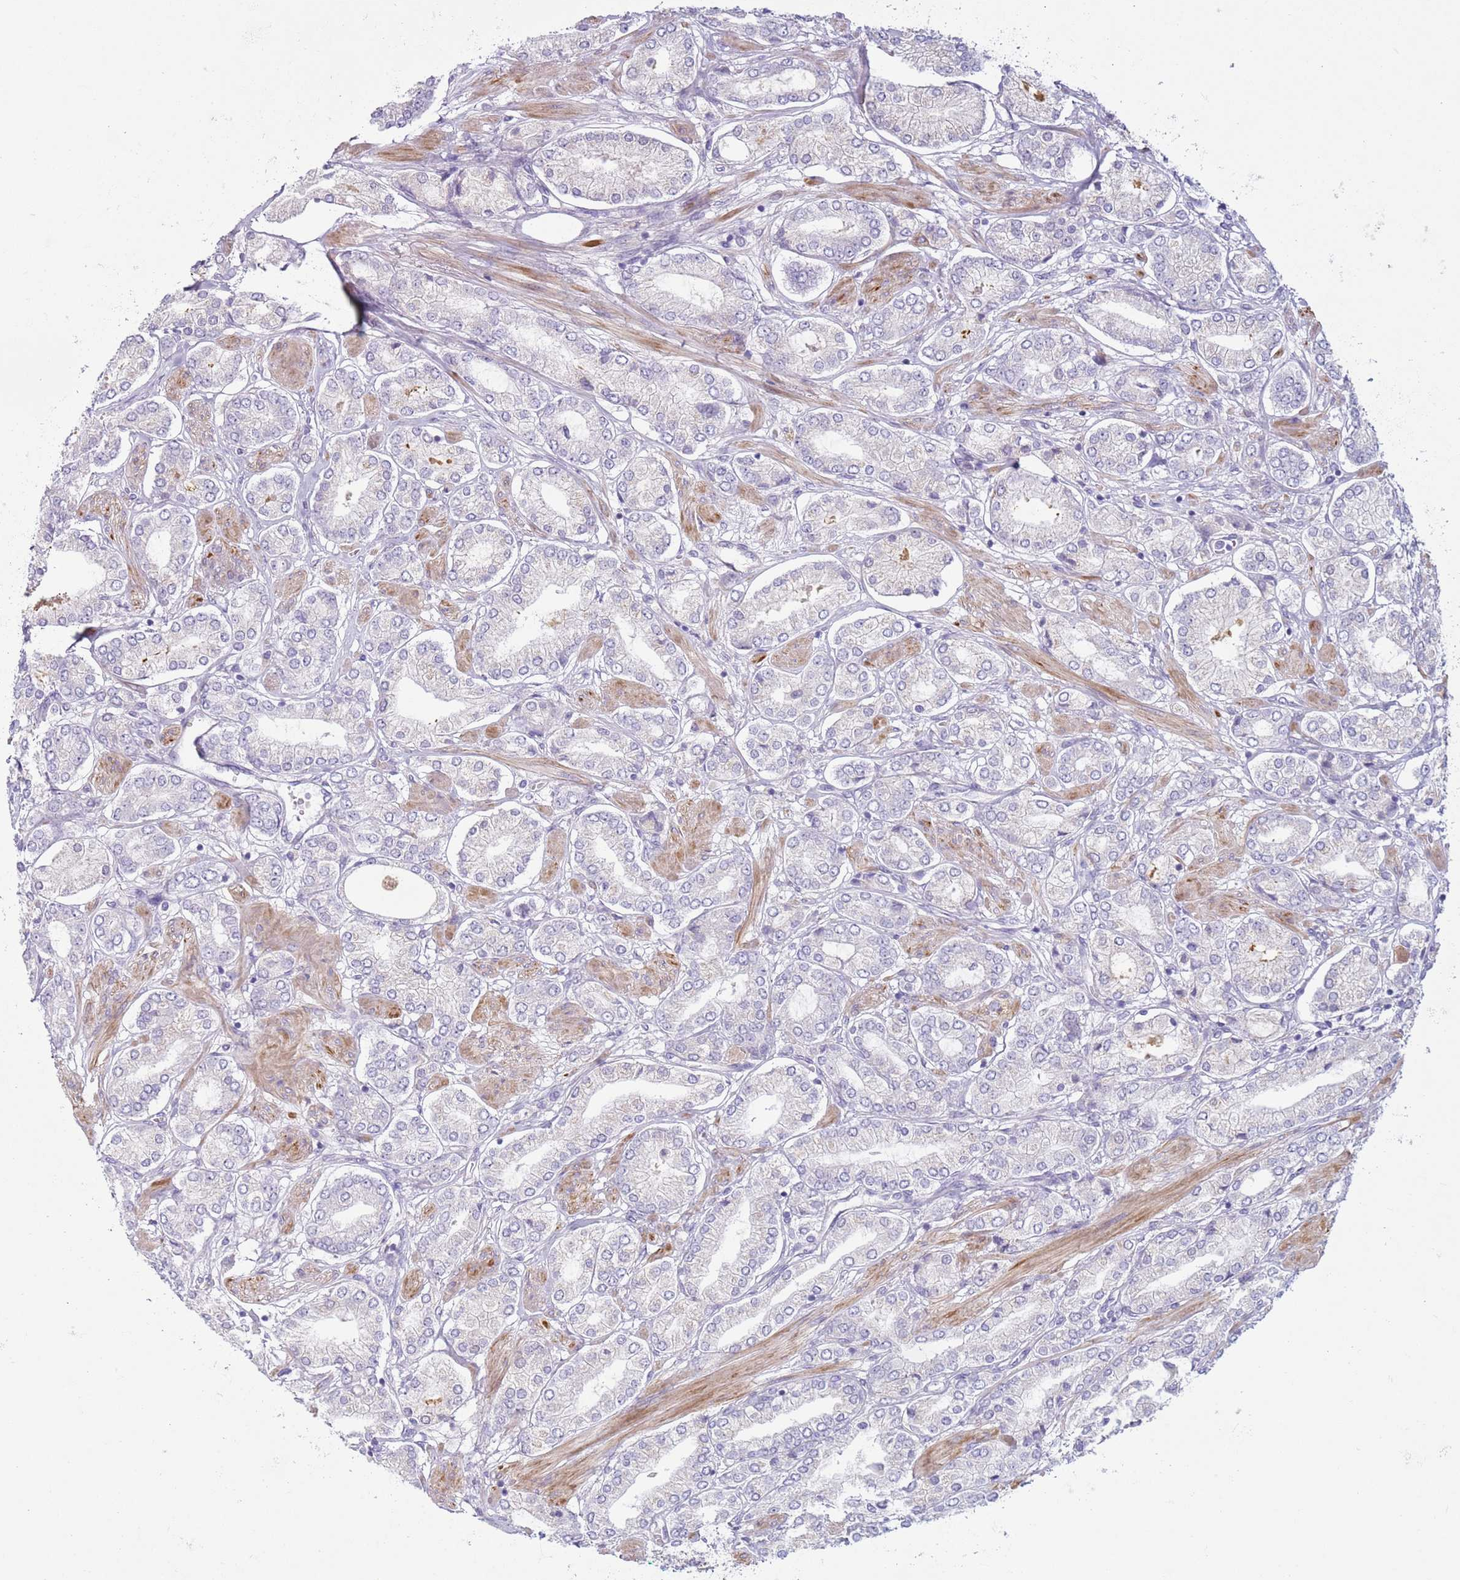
{"staining": {"intensity": "negative", "quantity": "none", "location": "none"}, "tissue": "prostate cancer", "cell_type": "Tumor cells", "image_type": "cancer", "snomed": [{"axis": "morphology", "description": "Adenocarcinoma, High grade"}, {"axis": "topography", "description": "Prostate and seminal vesicle, NOS"}], "caption": "The immunohistochemistry (IHC) histopathology image has no significant positivity in tumor cells of prostate cancer (adenocarcinoma (high-grade)) tissue.", "gene": "NPAP1", "patient": {"sex": "male", "age": 64}}